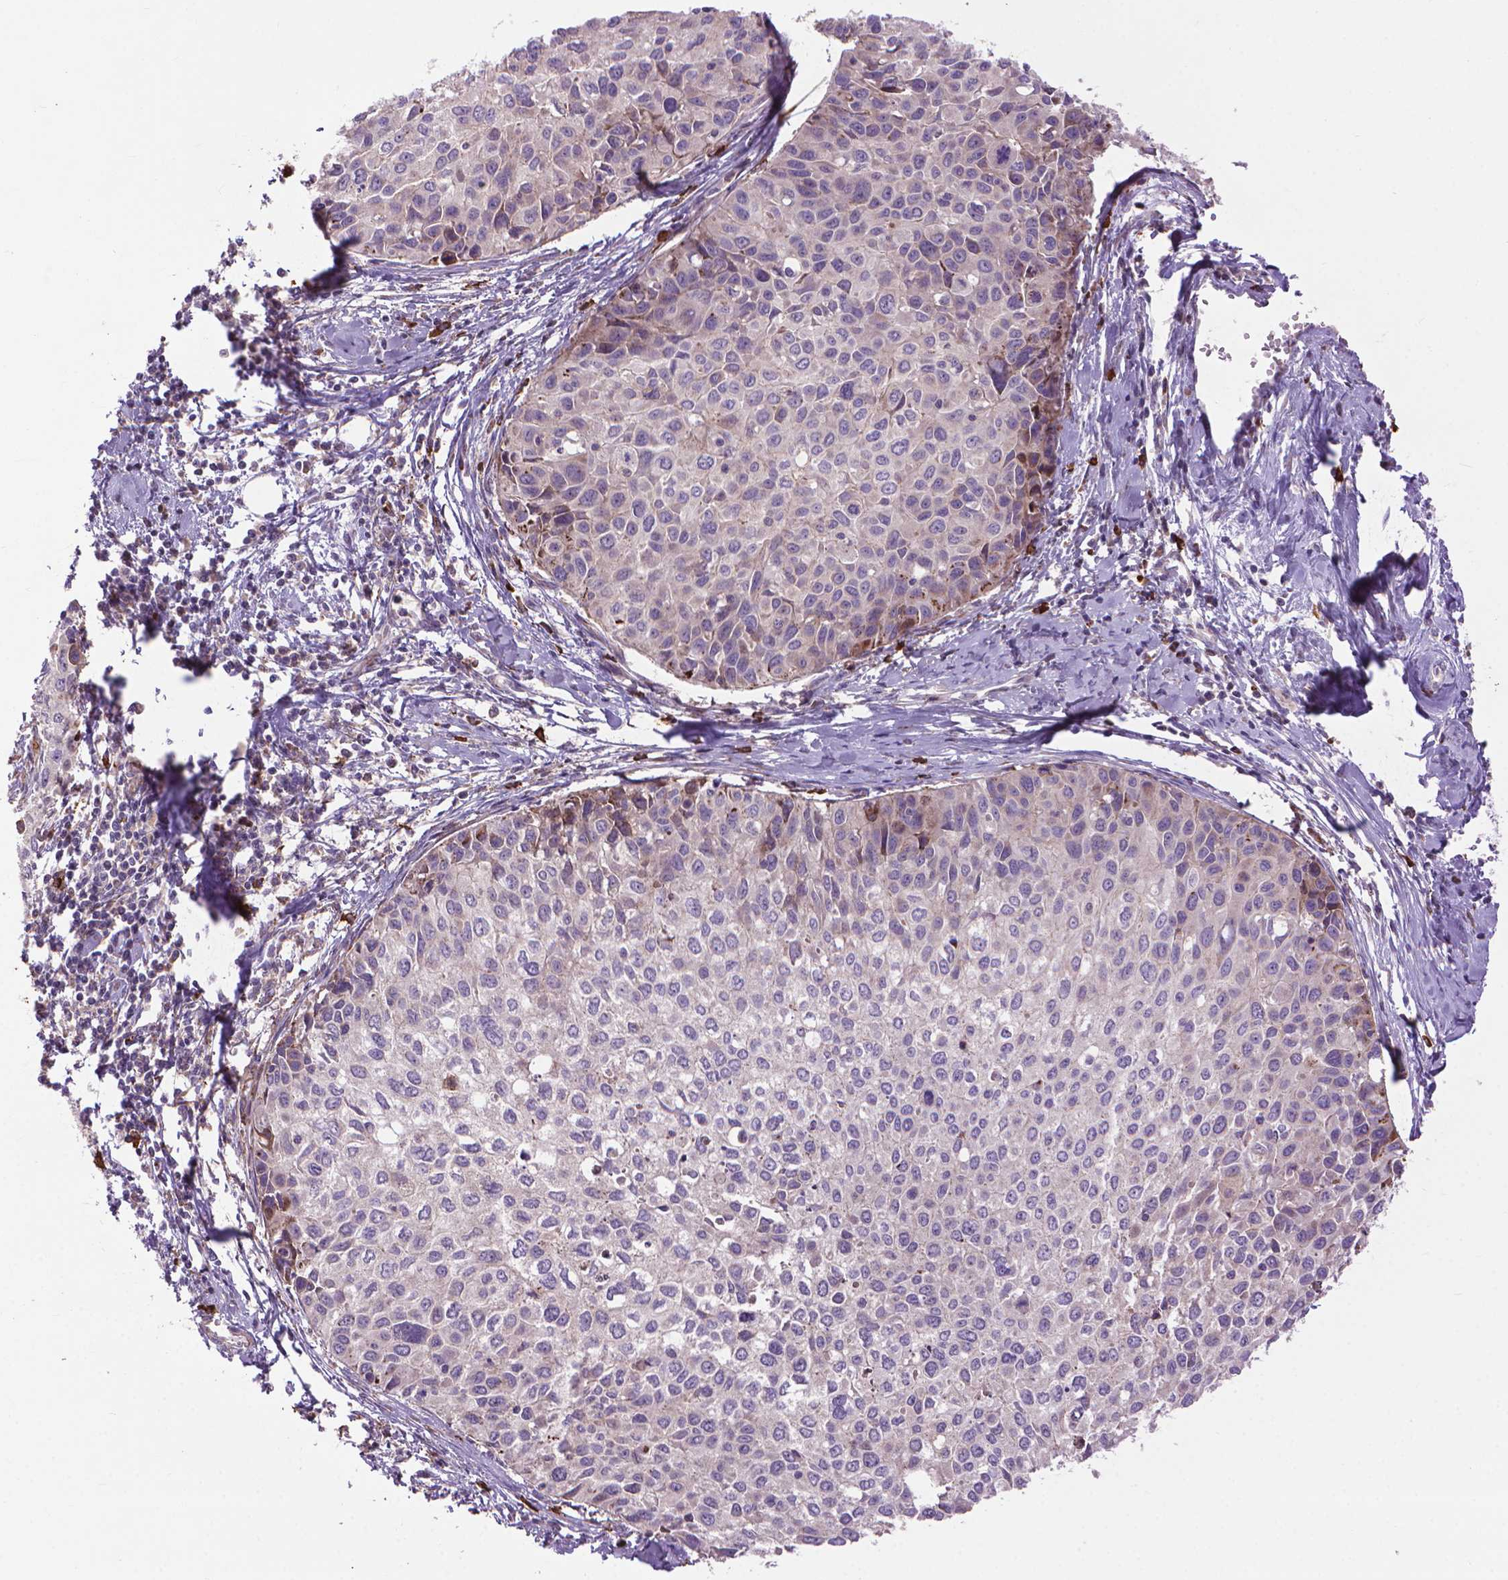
{"staining": {"intensity": "negative", "quantity": "none", "location": "none"}, "tissue": "cervical cancer", "cell_type": "Tumor cells", "image_type": "cancer", "snomed": [{"axis": "morphology", "description": "Squamous cell carcinoma, NOS"}, {"axis": "topography", "description": "Cervix"}], "caption": "This is an IHC image of cervical cancer (squamous cell carcinoma). There is no expression in tumor cells.", "gene": "MYH14", "patient": {"sex": "female", "age": 50}}